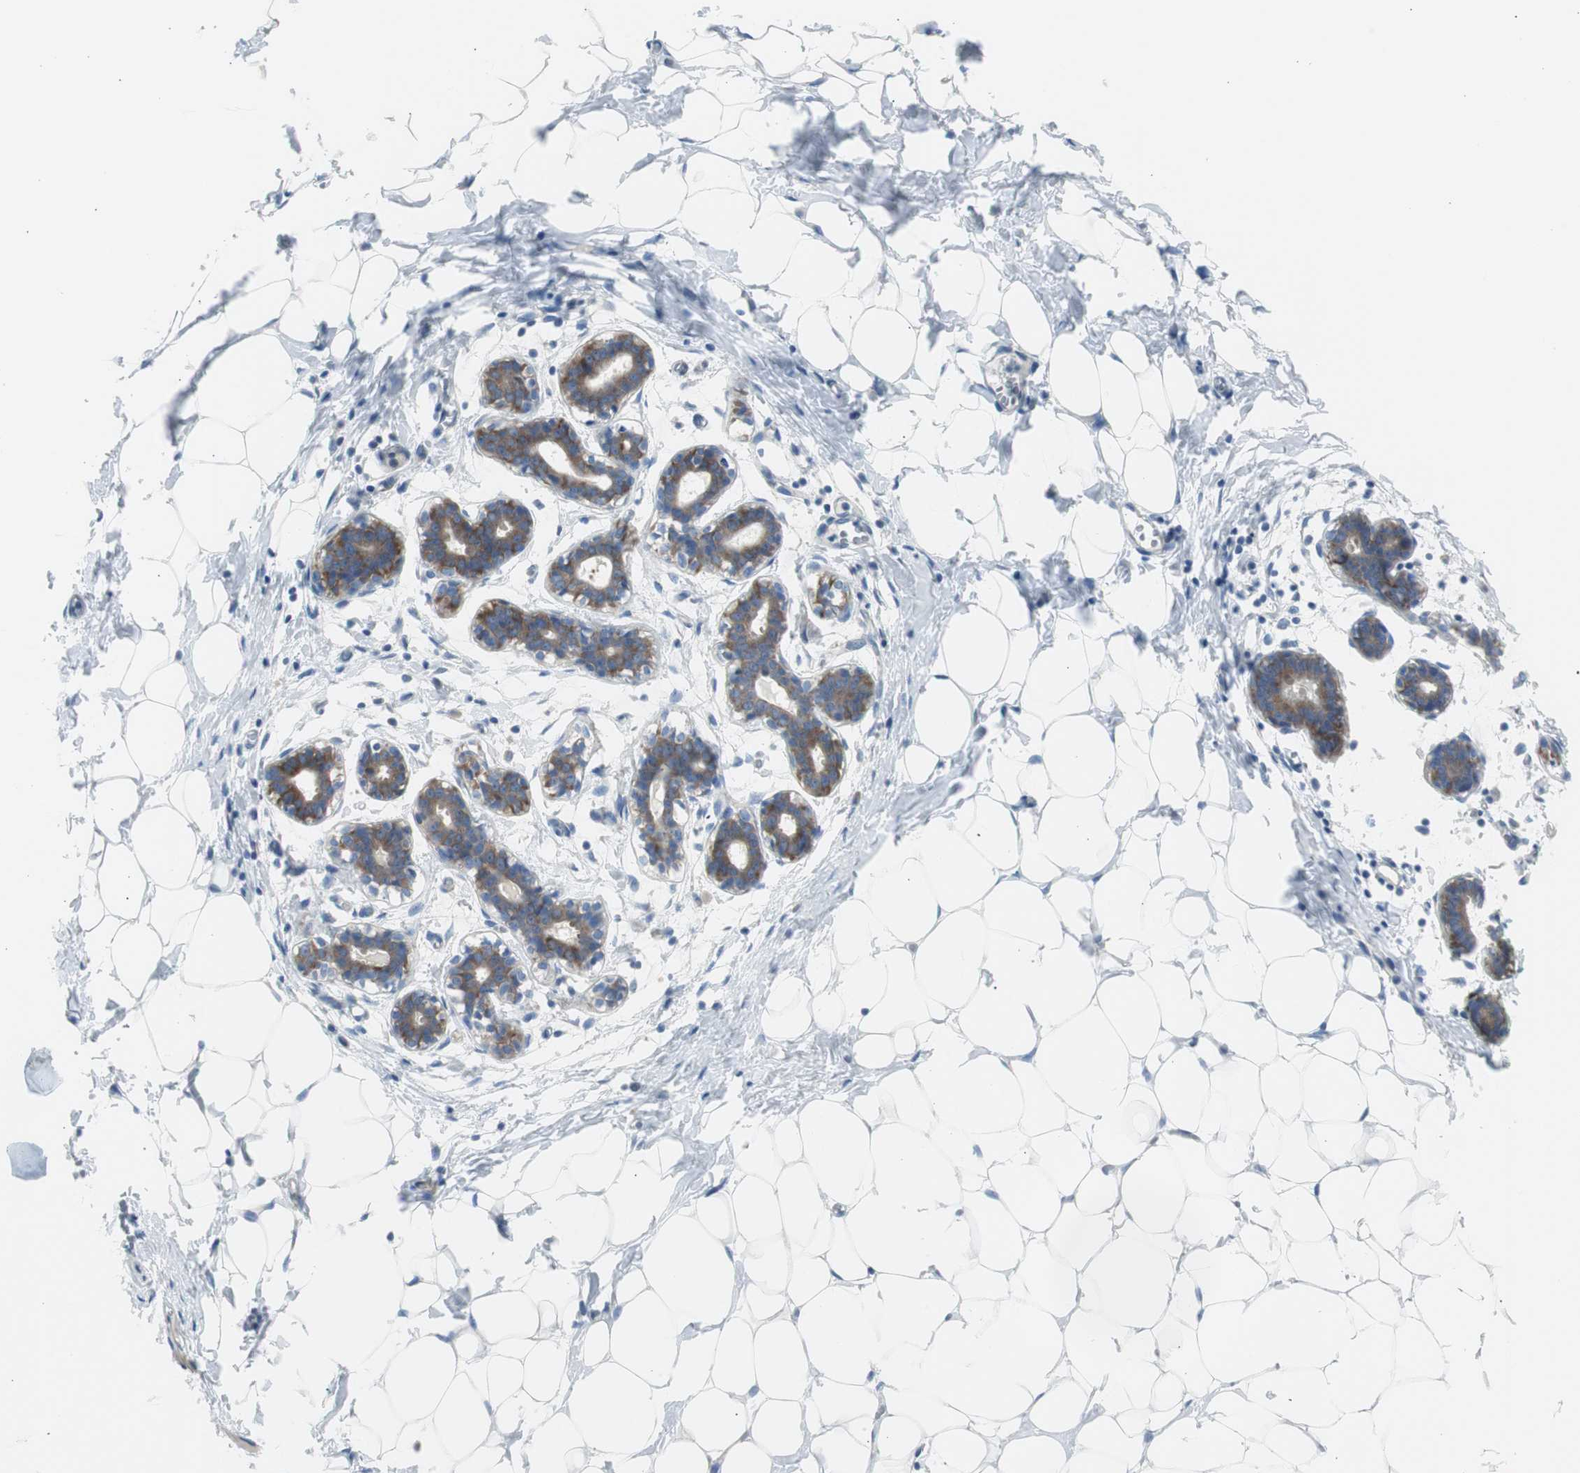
{"staining": {"intensity": "negative", "quantity": "none", "location": "none"}, "tissue": "breast", "cell_type": "Adipocytes", "image_type": "normal", "snomed": [{"axis": "morphology", "description": "Normal tissue, NOS"}, {"axis": "topography", "description": "Breast"}], "caption": "Immunohistochemical staining of unremarkable breast demonstrates no significant staining in adipocytes. Brightfield microscopy of immunohistochemistry stained with DAB (brown) and hematoxylin (blue), captured at high magnification.", "gene": "RPS12", "patient": {"sex": "female", "age": 27}}